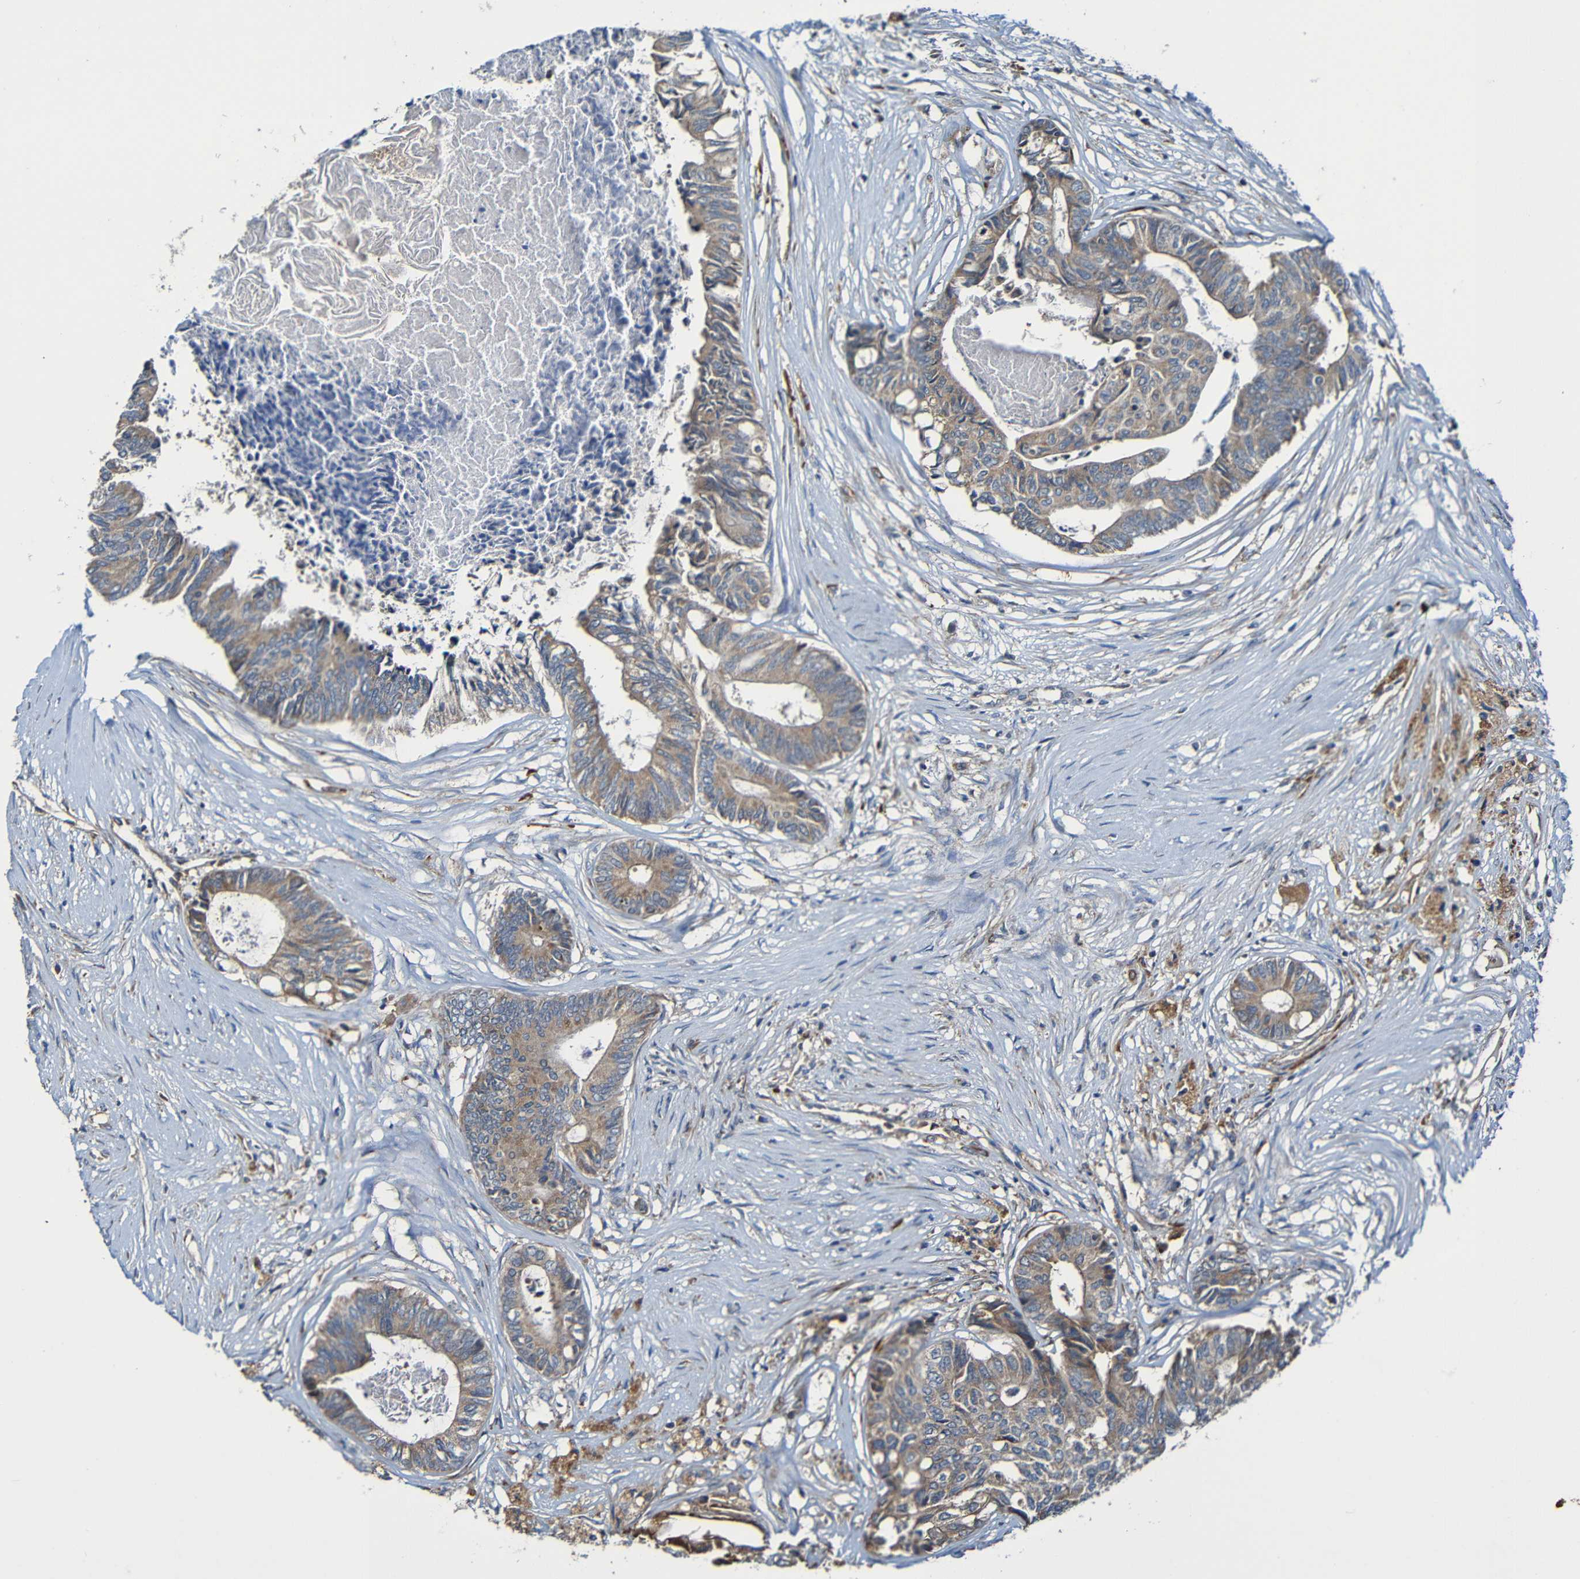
{"staining": {"intensity": "moderate", "quantity": ">75%", "location": "cytoplasmic/membranous"}, "tissue": "colorectal cancer", "cell_type": "Tumor cells", "image_type": "cancer", "snomed": [{"axis": "morphology", "description": "Adenocarcinoma, NOS"}, {"axis": "topography", "description": "Rectum"}], "caption": "Brown immunohistochemical staining in colorectal cancer shows moderate cytoplasmic/membranous positivity in about >75% of tumor cells. (Brightfield microscopy of DAB IHC at high magnification).", "gene": "ADAM15", "patient": {"sex": "male", "age": 63}}